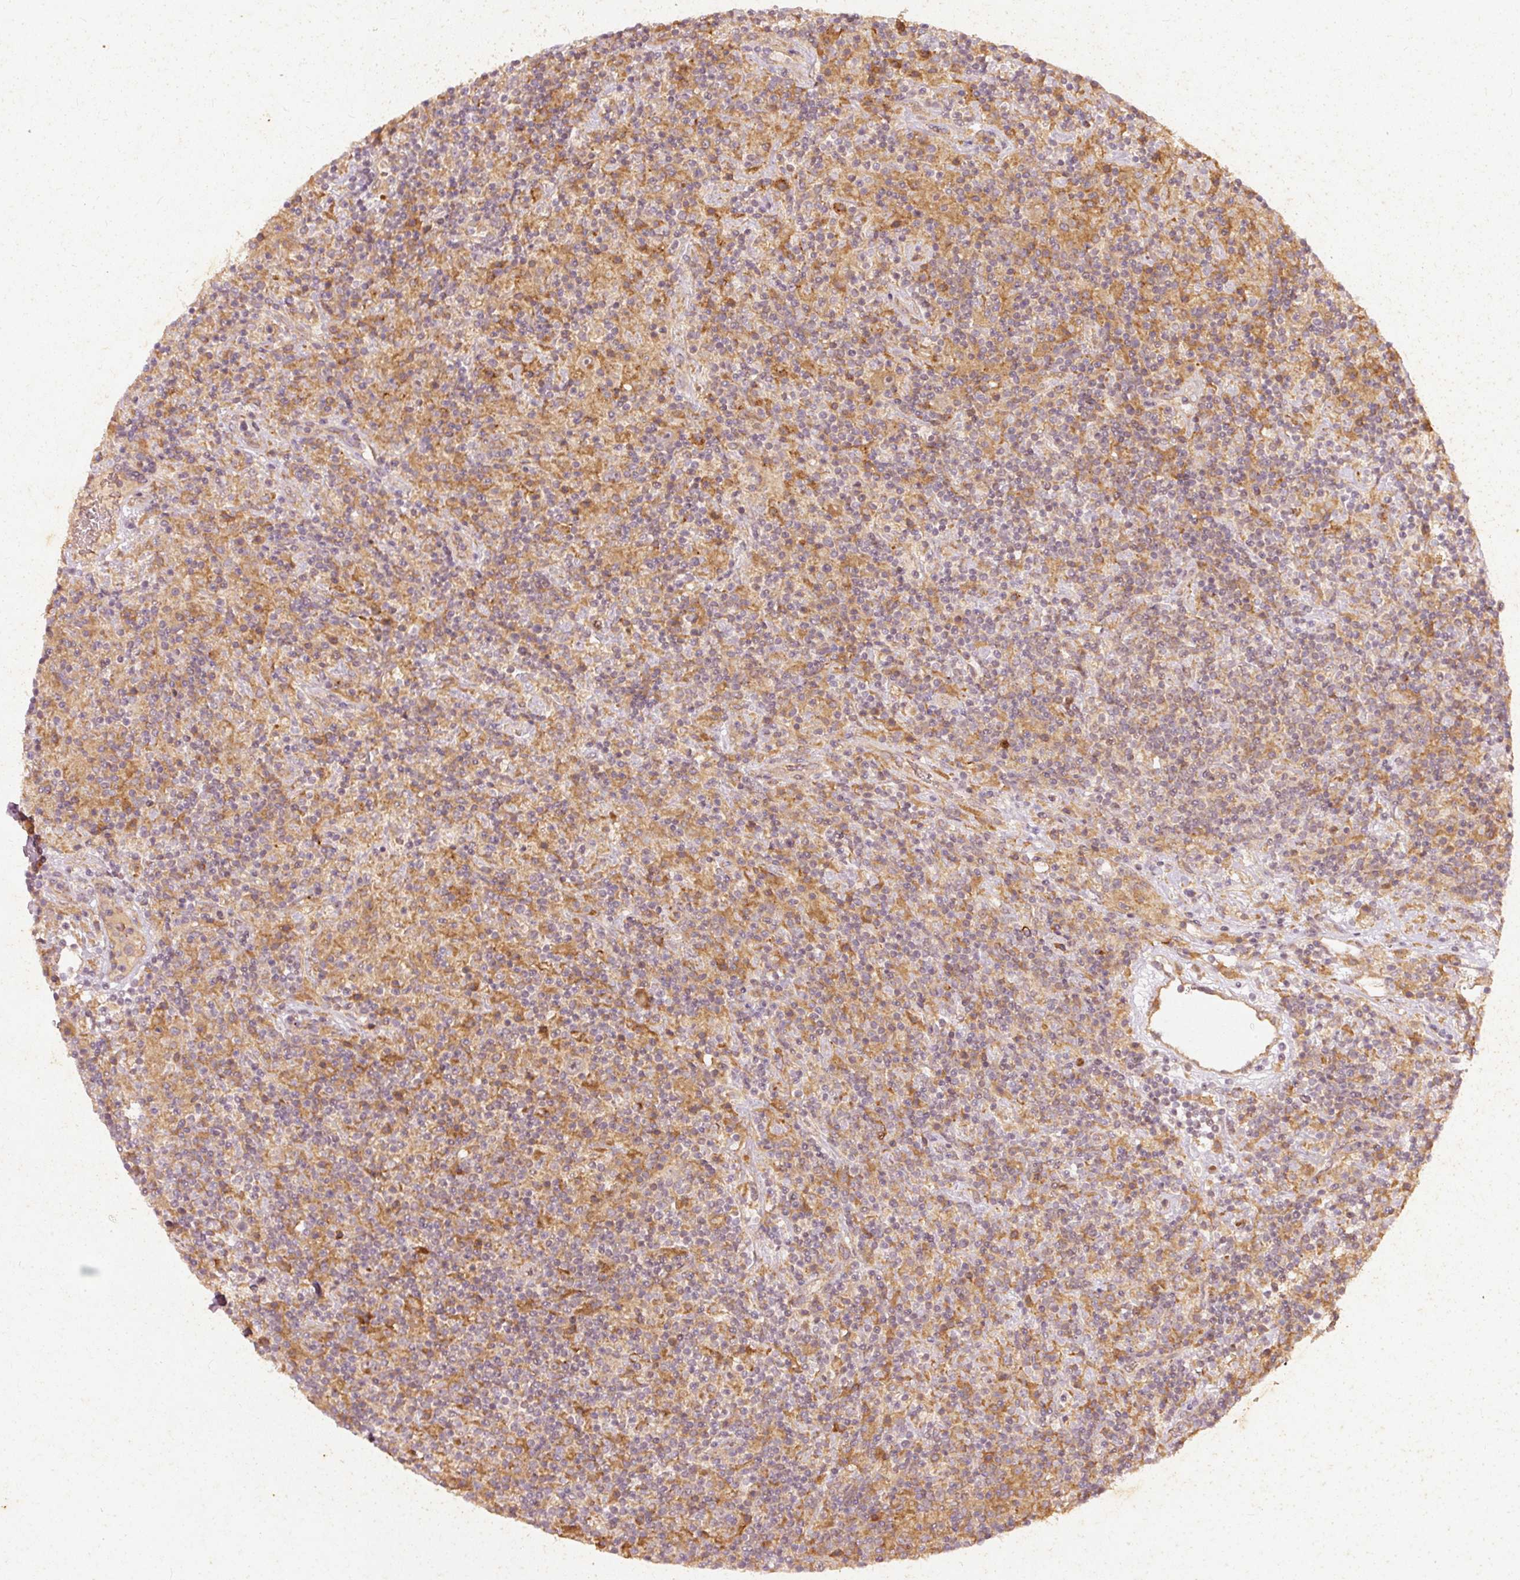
{"staining": {"intensity": "moderate", "quantity": "25%-75%", "location": "cytoplasmic/membranous"}, "tissue": "lymphoma", "cell_type": "Tumor cells", "image_type": "cancer", "snomed": [{"axis": "morphology", "description": "Hodgkin's disease, NOS"}, {"axis": "topography", "description": "Lymph node"}], "caption": "Tumor cells reveal medium levels of moderate cytoplasmic/membranous positivity in about 25%-75% of cells in human lymphoma. (Stains: DAB (3,3'-diaminobenzidine) in brown, nuclei in blue, Microscopy: brightfield microscopy at high magnification).", "gene": "ZNF580", "patient": {"sex": "male", "age": 70}}